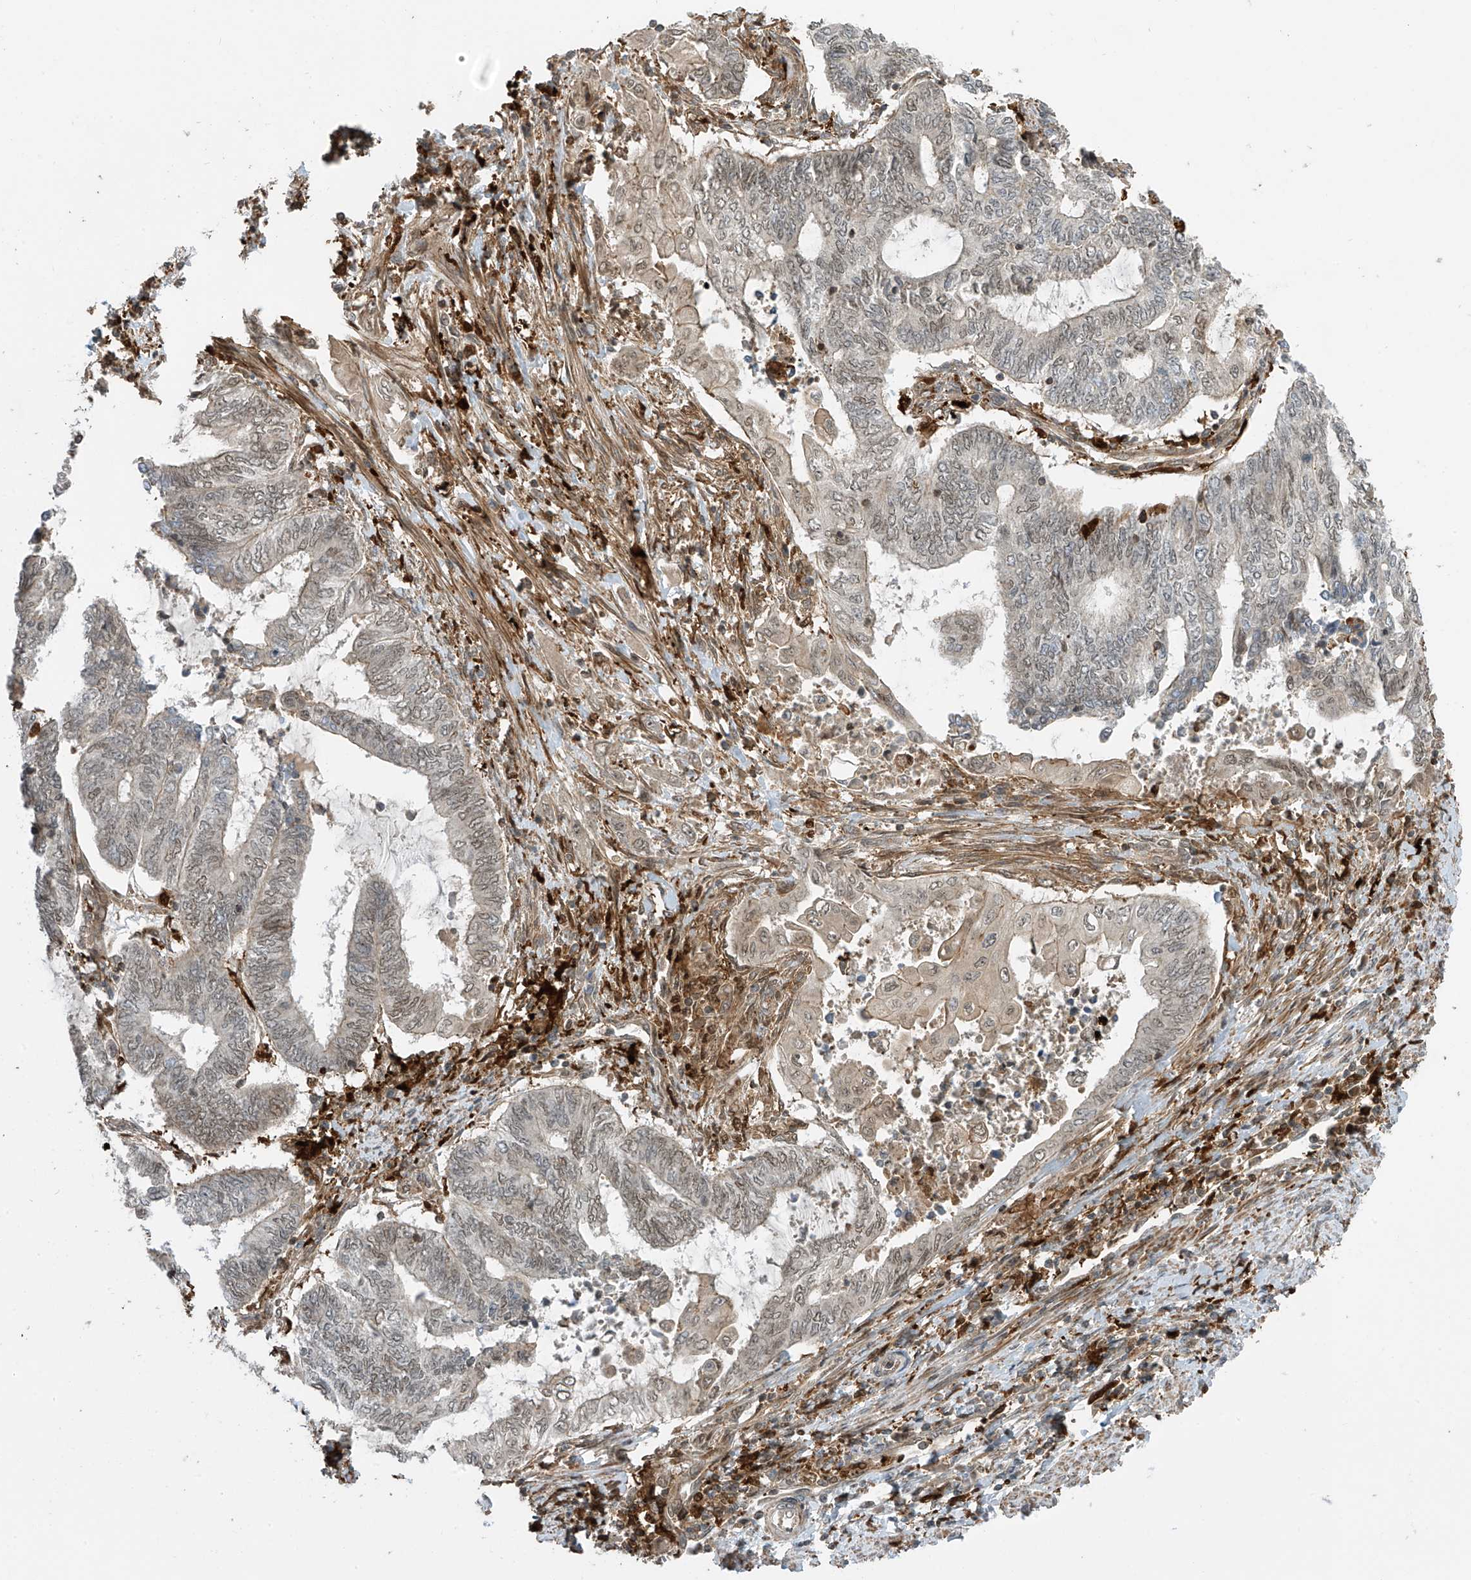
{"staining": {"intensity": "weak", "quantity": "25%-75%", "location": "nuclear"}, "tissue": "endometrial cancer", "cell_type": "Tumor cells", "image_type": "cancer", "snomed": [{"axis": "morphology", "description": "Adenocarcinoma, NOS"}, {"axis": "topography", "description": "Uterus"}, {"axis": "topography", "description": "Endometrium"}], "caption": "DAB (3,3'-diaminobenzidine) immunohistochemical staining of endometrial adenocarcinoma demonstrates weak nuclear protein positivity in about 25%-75% of tumor cells.", "gene": "ATAD2B", "patient": {"sex": "female", "age": 70}}